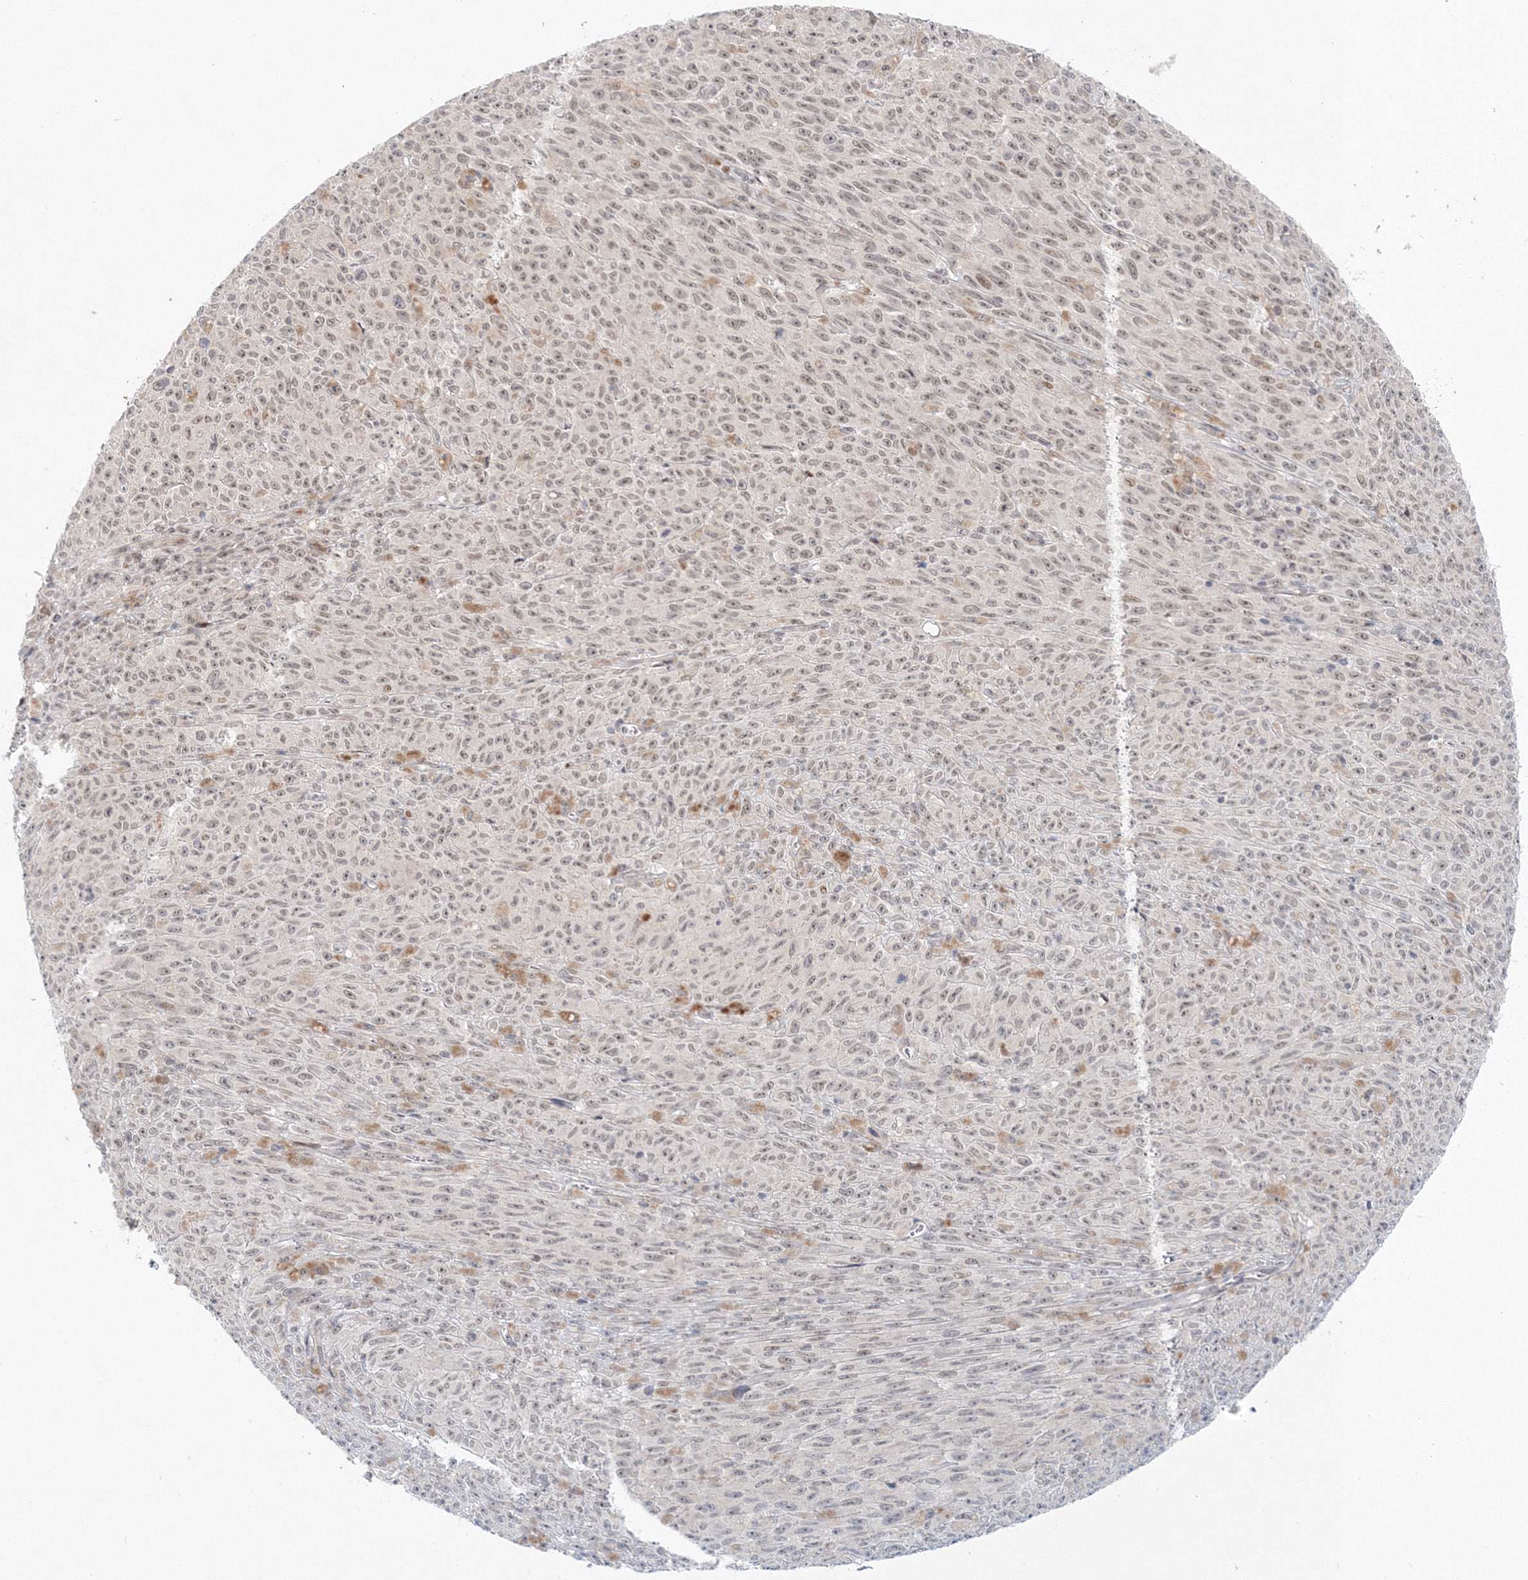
{"staining": {"intensity": "weak", "quantity": "25%-75%", "location": "nuclear"}, "tissue": "melanoma", "cell_type": "Tumor cells", "image_type": "cancer", "snomed": [{"axis": "morphology", "description": "Malignant melanoma, NOS"}, {"axis": "topography", "description": "Skin"}], "caption": "About 25%-75% of tumor cells in melanoma reveal weak nuclear protein positivity as visualized by brown immunohistochemical staining.", "gene": "NOA1", "patient": {"sex": "female", "age": 82}}